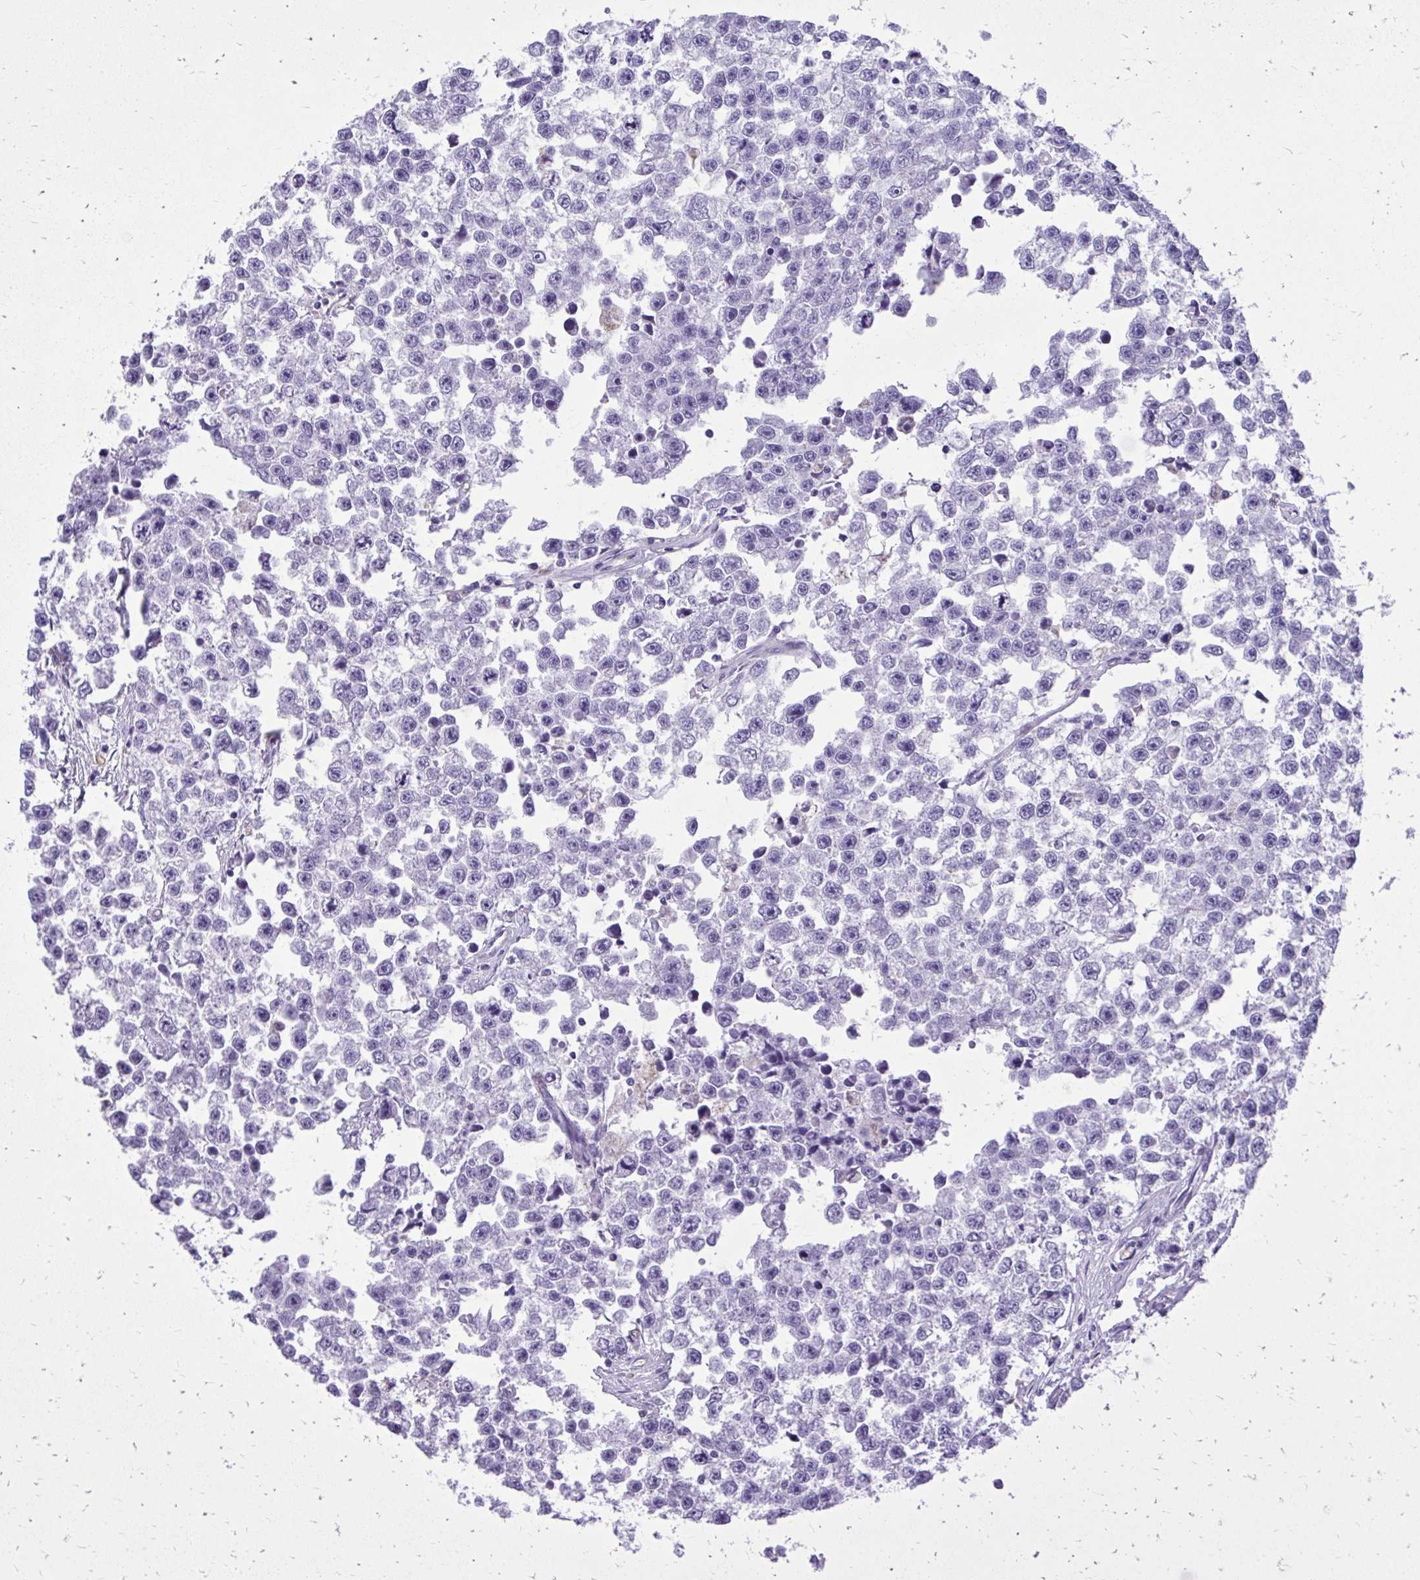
{"staining": {"intensity": "negative", "quantity": "none", "location": "none"}, "tissue": "testis cancer", "cell_type": "Tumor cells", "image_type": "cancer", "snomed": [{"axis": "morphology", "description": "Seminoma, NOS"}, {"axis": "topography", "description": "Testis"}], "caption": "Image shows no significant protein expression in tumor cells of testis cancer (seminoma). (Immunohistochemistry (ihc), brightfield microscopy, high magnification).", "gene": "CAT", "patient": {"sex": "male", "age": 26}}